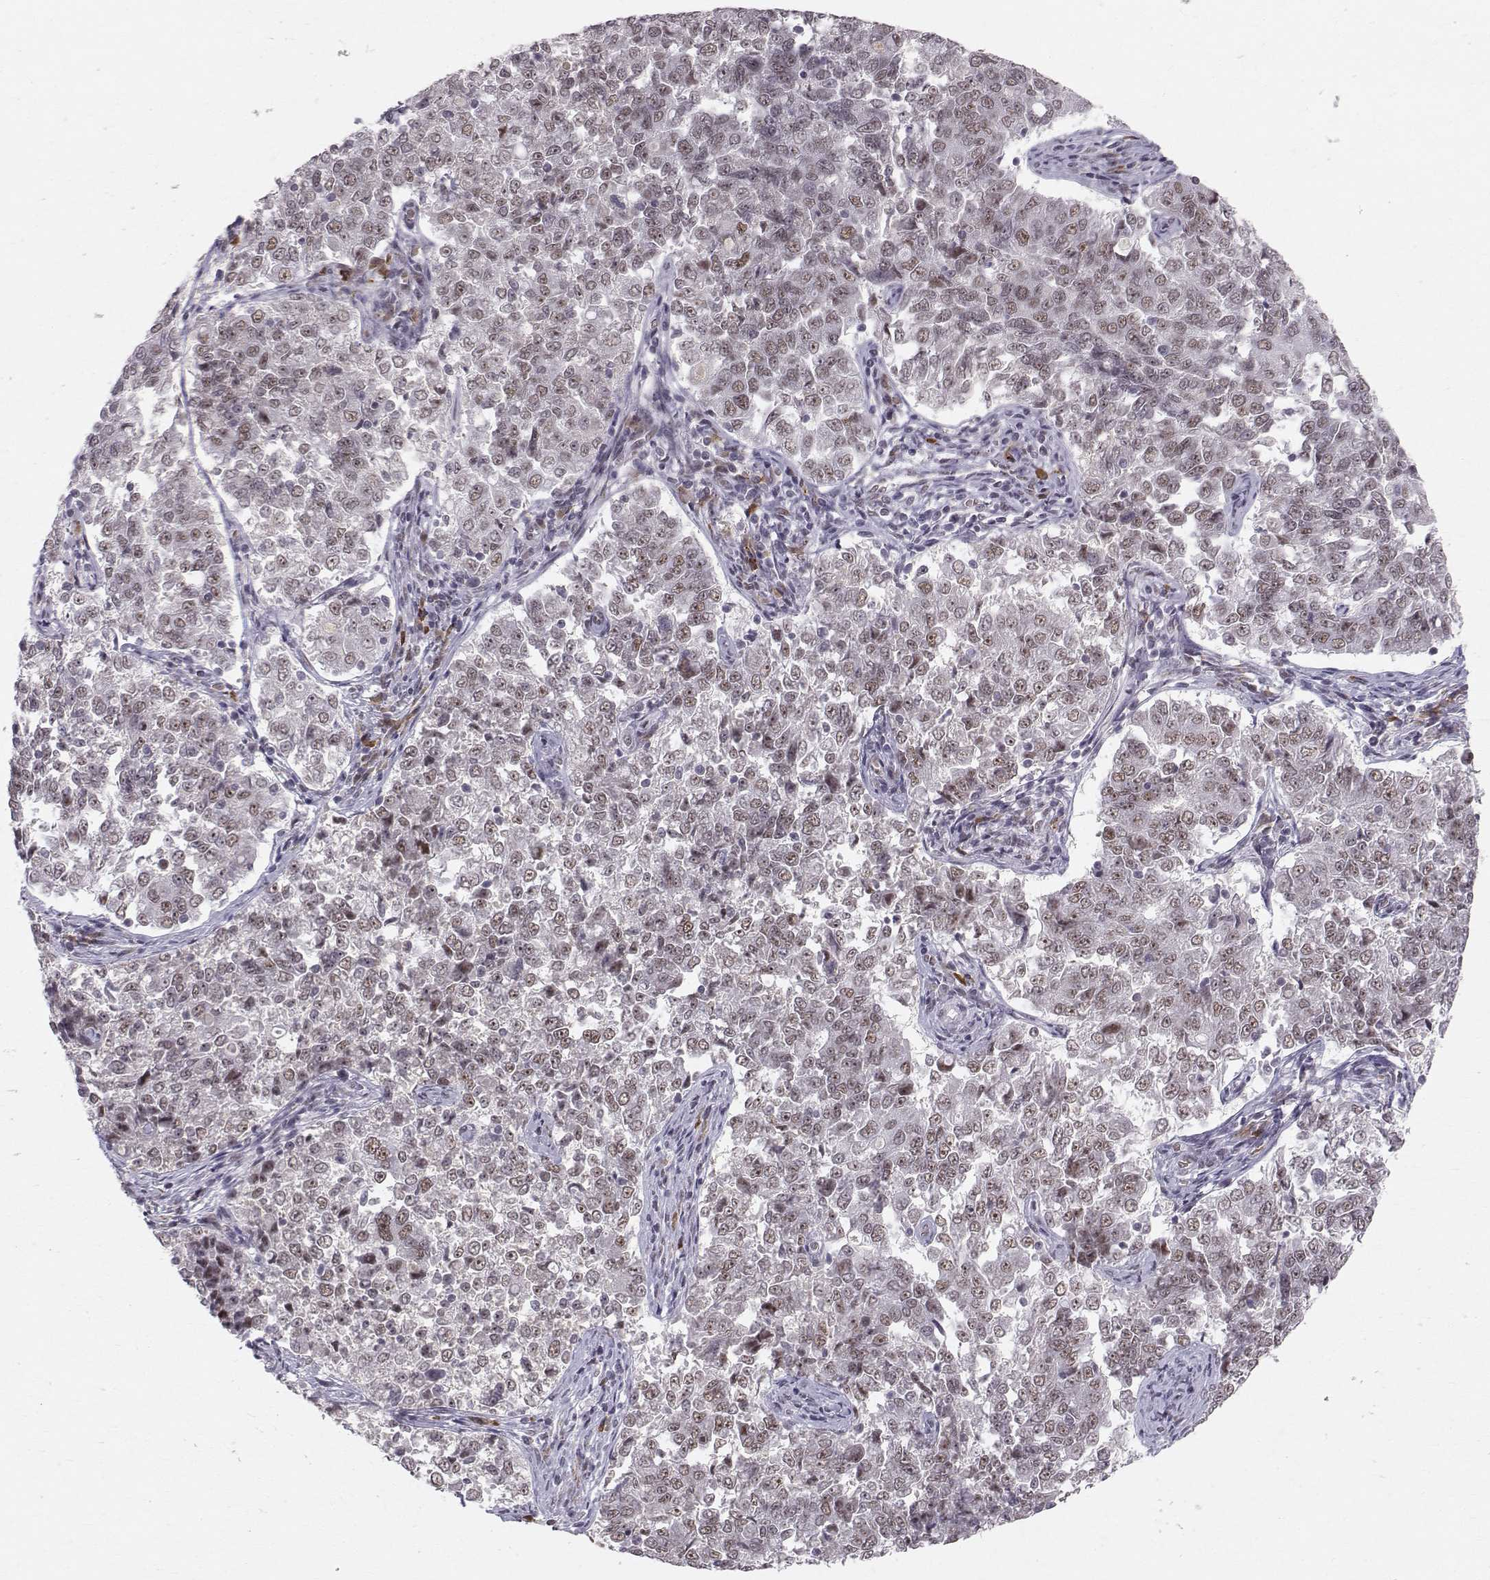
{"staining": {"intensity": "moderate", "quantity": "<25%", "location": "nuclear"}, "tissue": "endometrial cancer", "cell_type": "Tumor cells", "image_type": "cancer", "snomed": [{"axis": "morphology", "description": "Adenocarcinoma, NOS"}, {"axis": "topography", "description": "Endometrium"}], "caption": "There is low levels of moderate nuclear staining in tumor cells of adenocarcinoma (endometrial), as demonstrated by immunohistochemical staining (brown color).", "gene": "RPP38", "patient": {"sex": "female", "age": 43}}